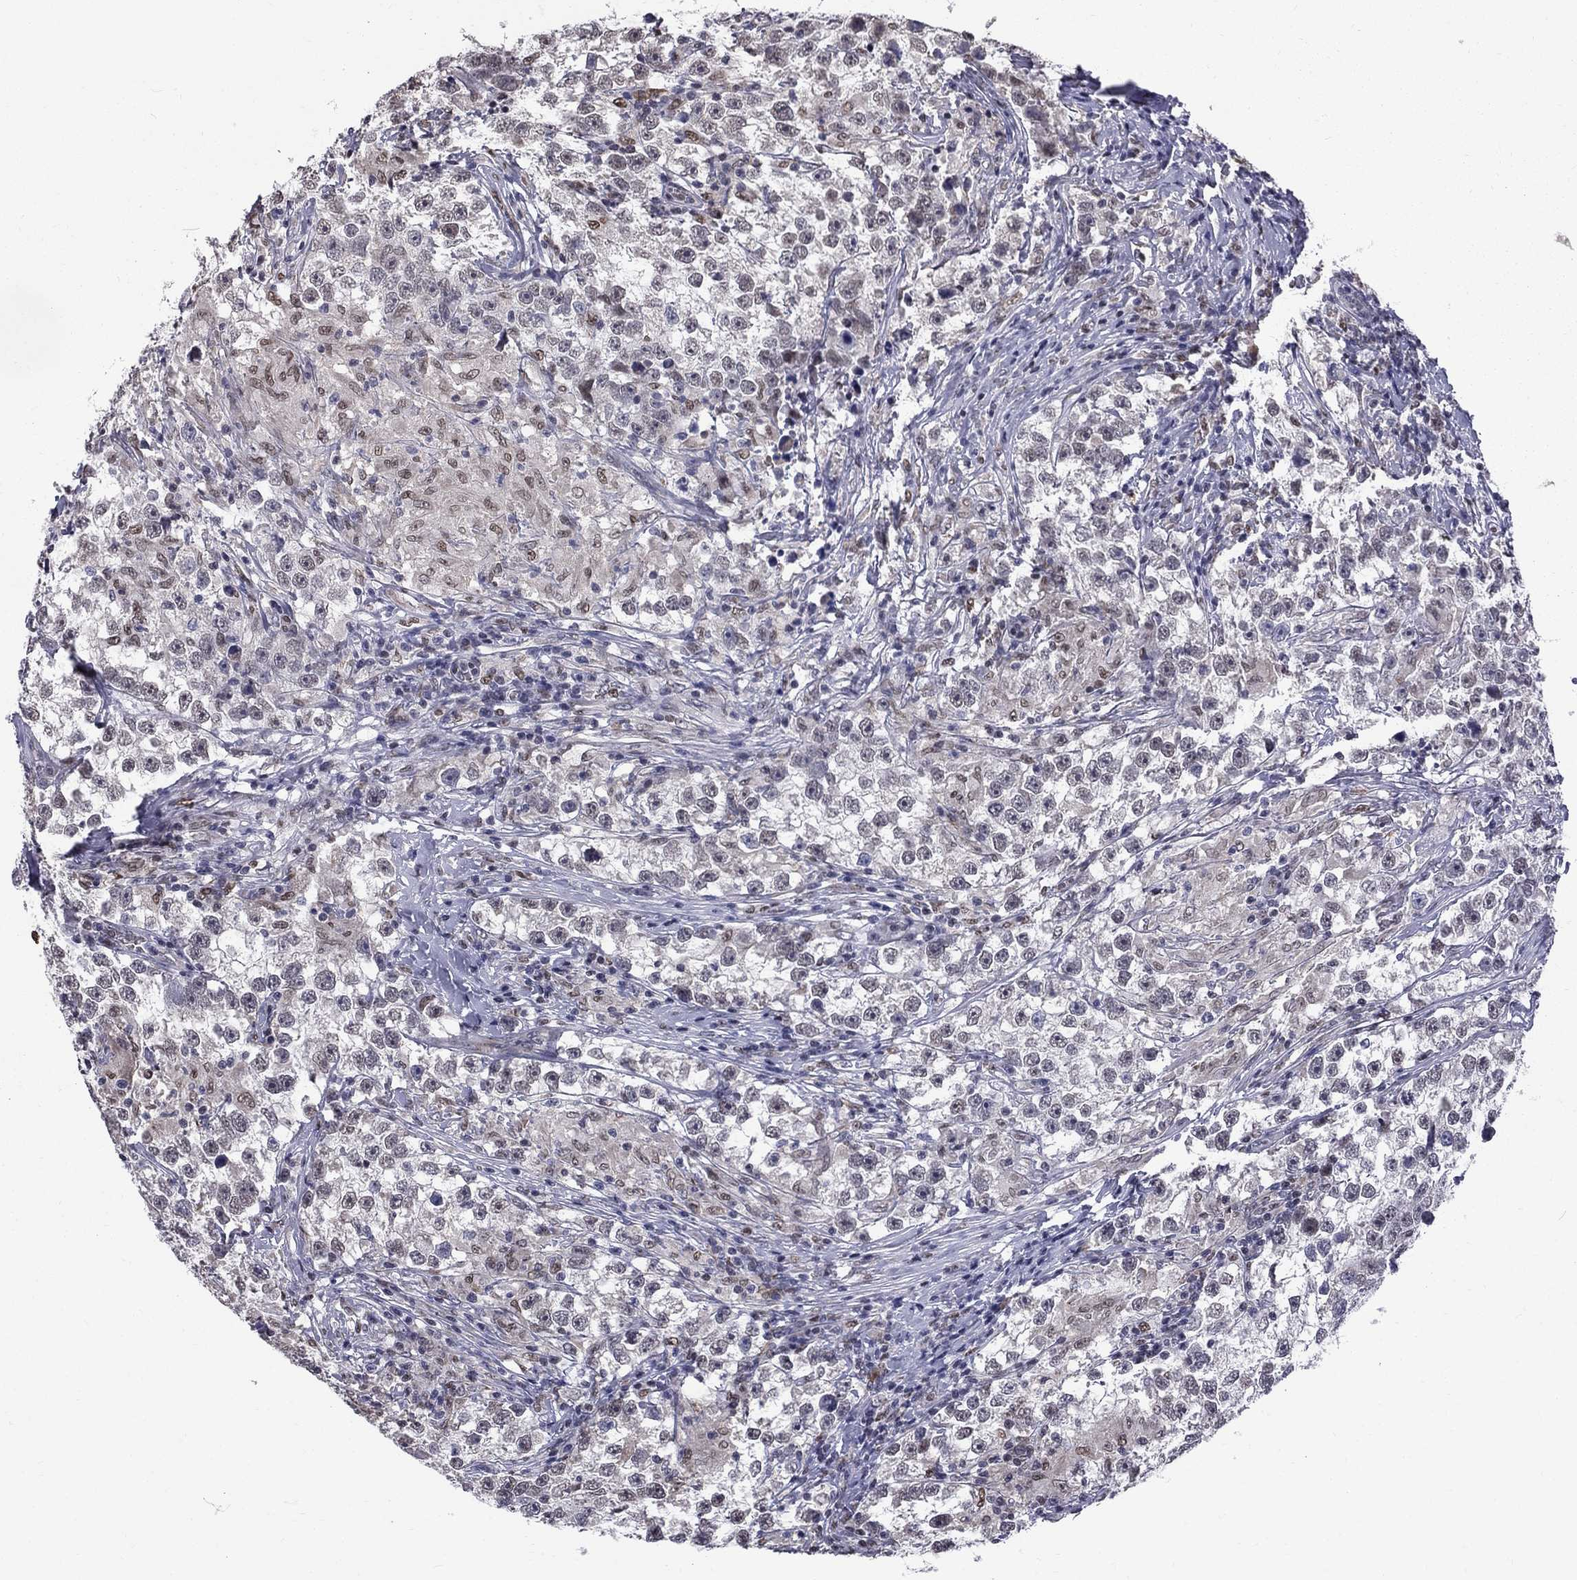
{"staining": {"intensity": "negative", "quantity": "none", "location": "none"}, "tissue": "testis cancer", "cell_type": "Tumor cells", "image_type": "cancer", "snomed": [{"axis": "morphology", "description": "Seminoma, NOS"}, {"axis": "topography", "description": "Testis"}], "caption": "This is a histopathology image of IHC staining of testis seminoma, which shows no staining in tumor cells. (Brightfield microscopy of DAB (3,3'-diaminobenzidine) immunohistochemistry (IHC) at high magnification).", "gene": "HSPB2", "patient": {"sex": "male", "age": 46}}